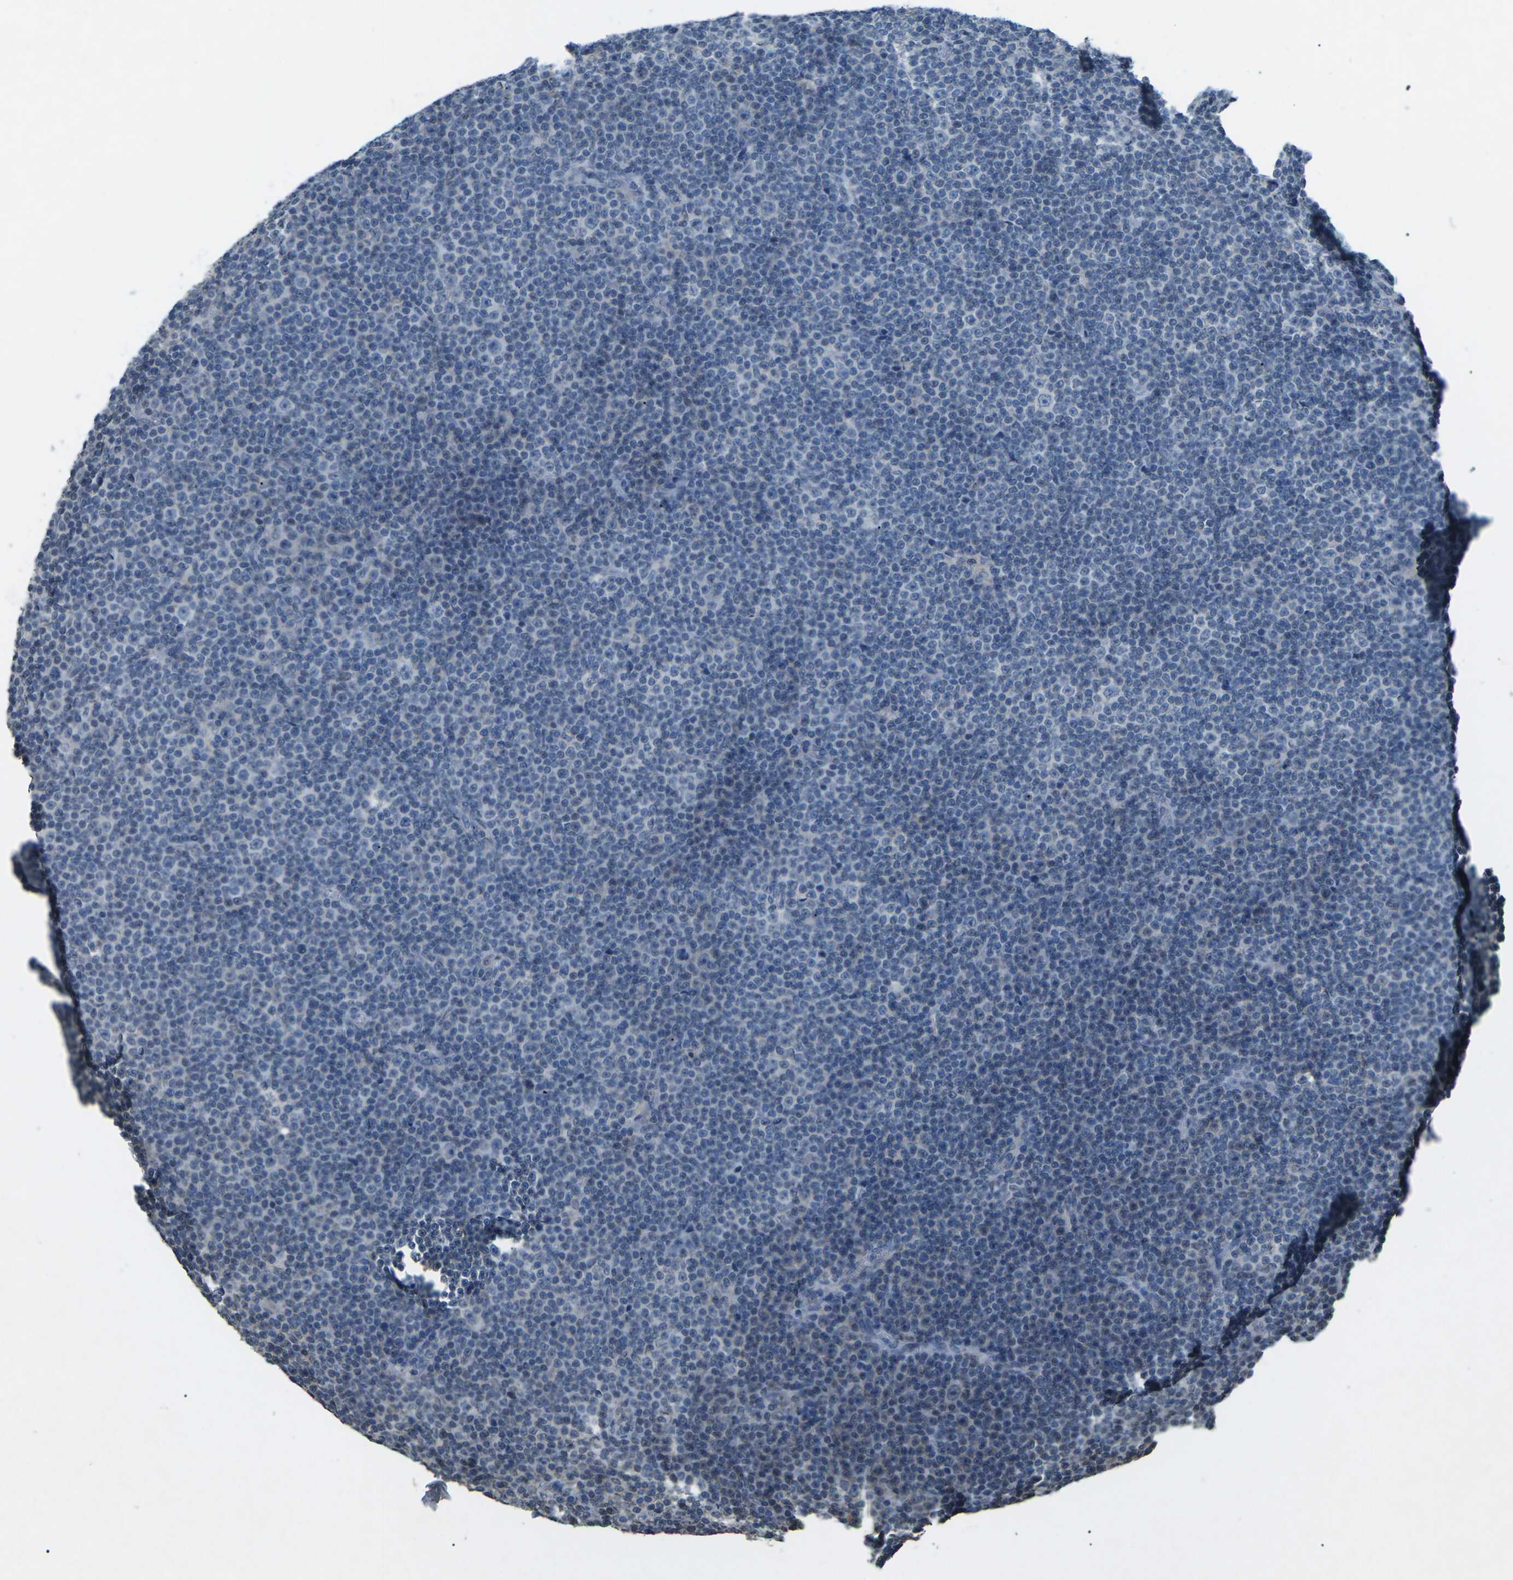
{"staining": {"intensity": "negative", "quantity": "none", "location": "none"}, "tissue": "lymphoma", "cell_type": "Tumor cells", "image_type": "cancer", "snomed": [{"axis": "morphology", "description": "Malignant lymphoma, non-Hodgkin's type, Low grade"}, {"axis": "topography", "description": "Lymph node"}], "caption": "This is a image of immunohistochemistry staining of lymphoma, which shows no expression in tumor cells.", "gene": "TFR2", "patient": {"sex": "female", "age": 67}}